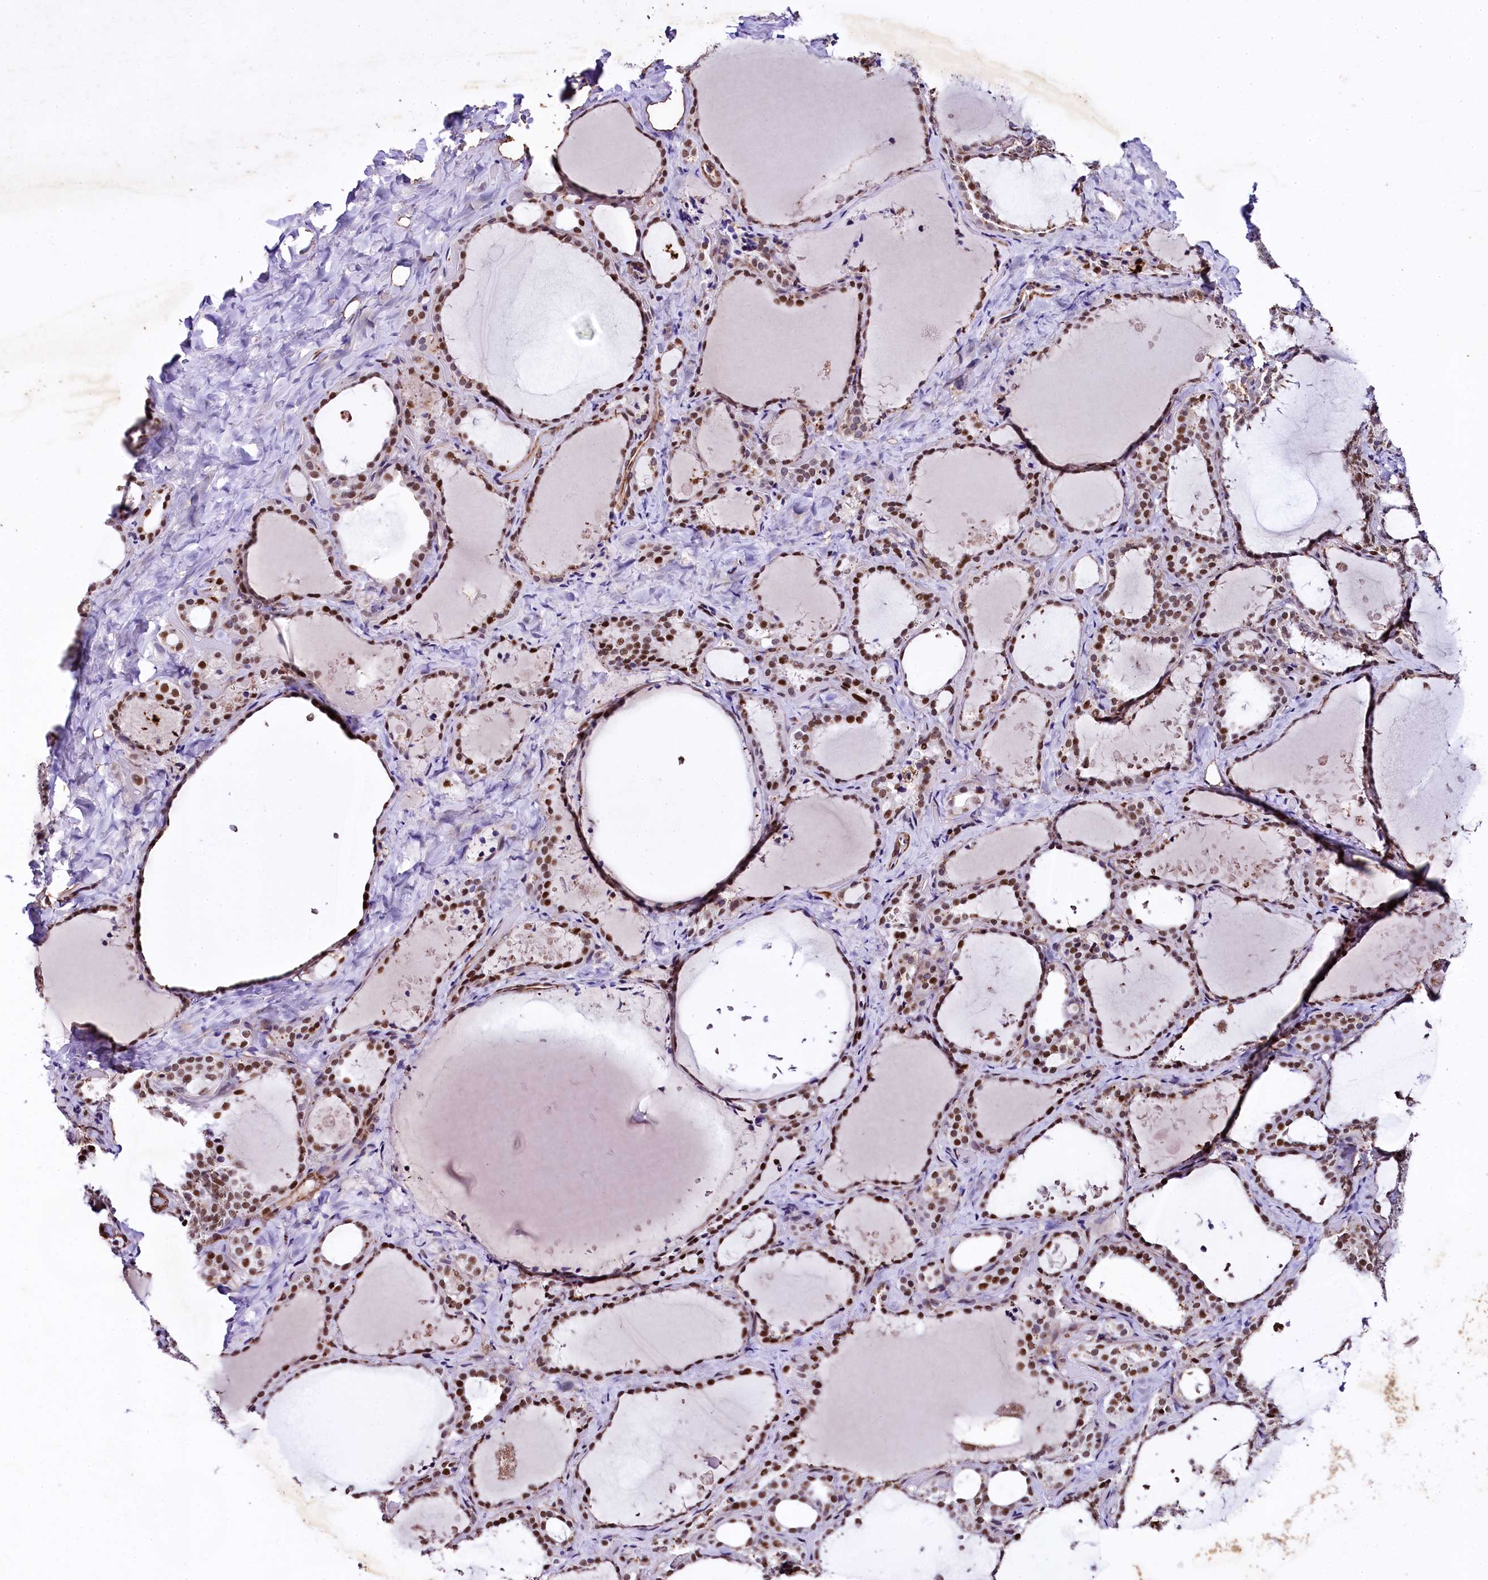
{"staining": {"intensity": "moderate", "quantity": ">75%", "location": "nuclear"}, "tissue": "thyroid gland", "cell_type": "Glandular cells", "image_type": "normal", "snomed": [{"axis": "morphology", "description": "Normal tissue, NOS"}, {"axis": "topography", "description": "Thyroid gland"}], "caption": "This micrograph displays benign thyroid gland stained with immunohistochemistry to label a protein in brown. The nuclear of glandular cells show moderate positivity for the protein. Nuclei are counter-stained blue.", "gene": "SAMD10", "patient": {"sex": "female", "age": 44}}